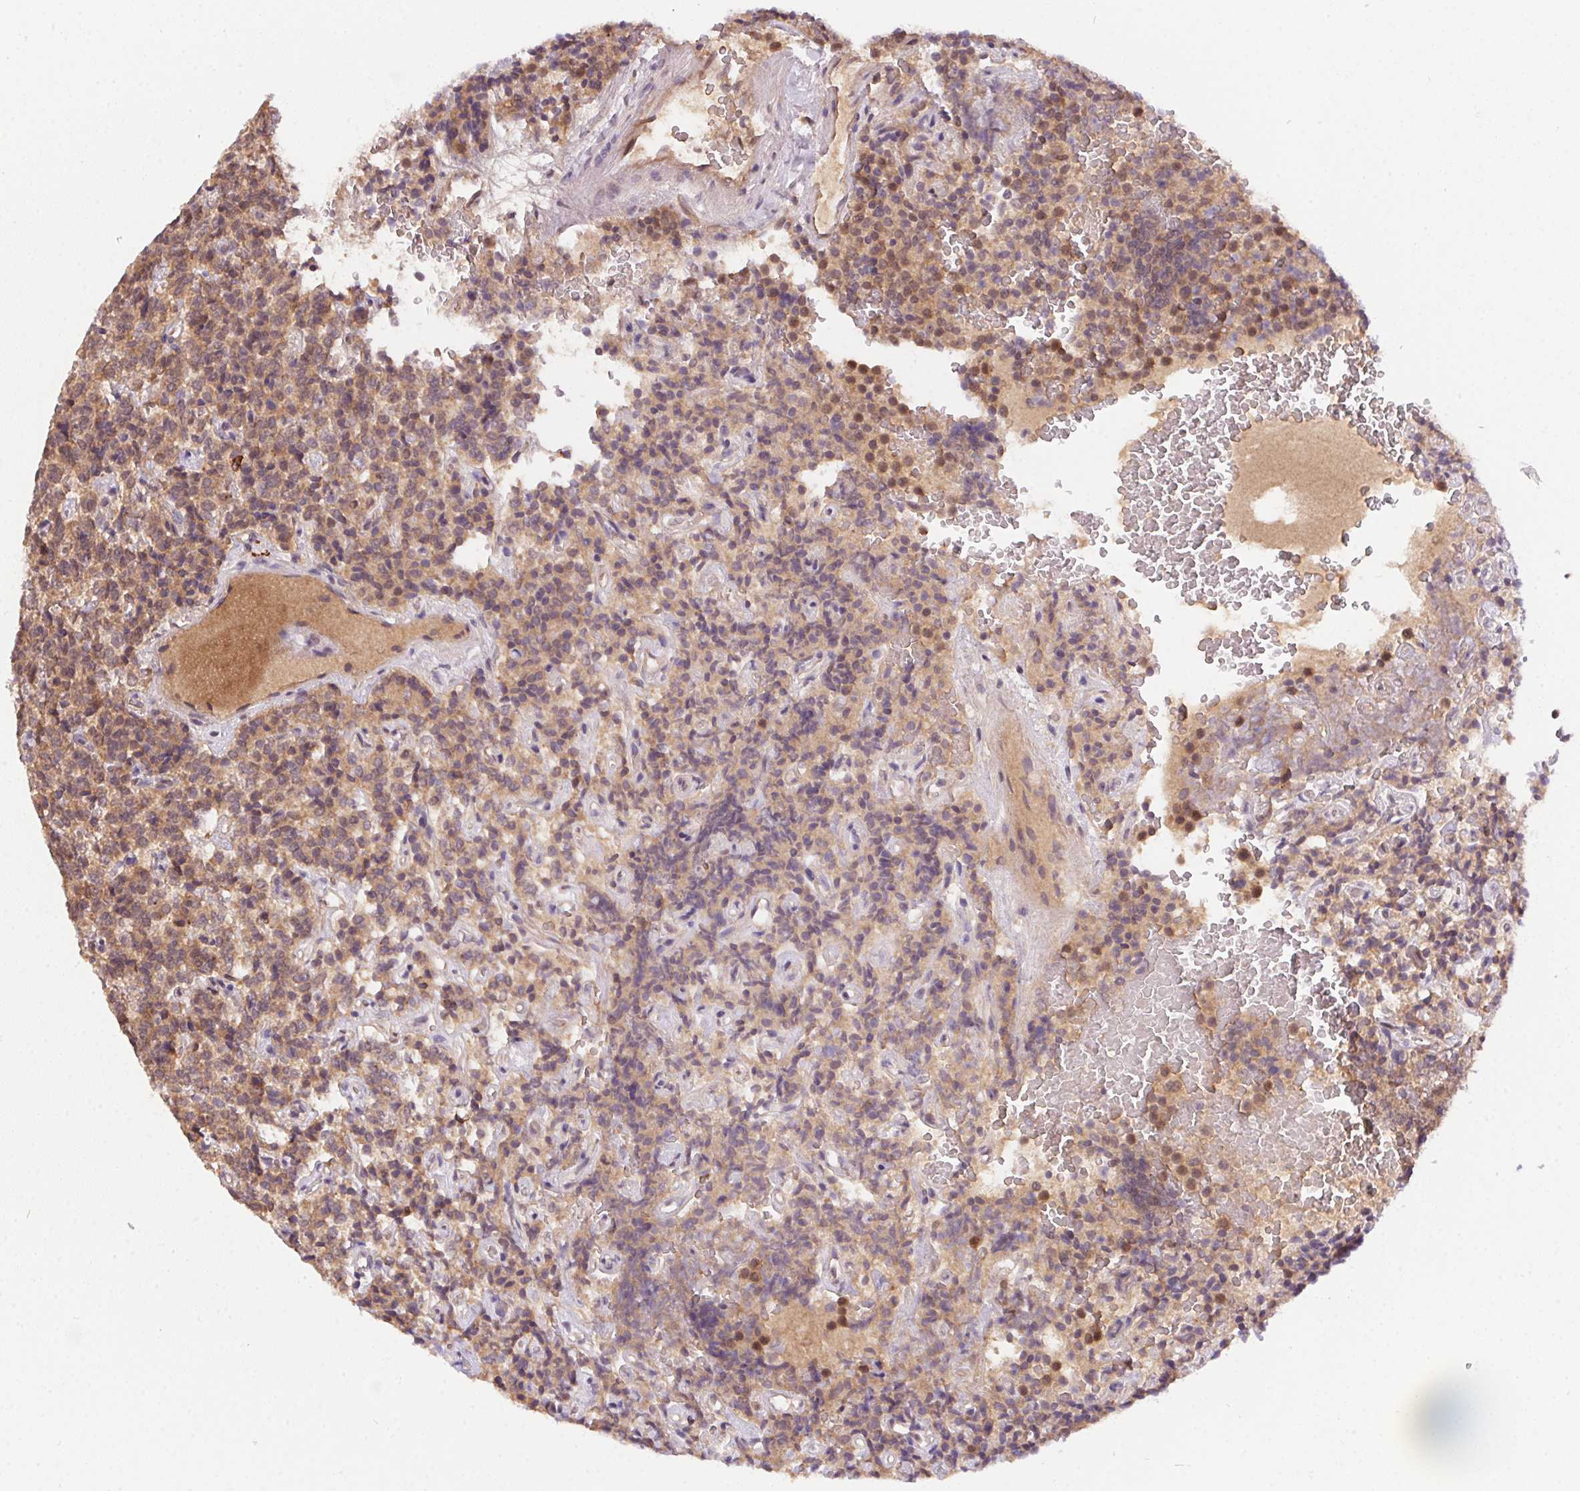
{"staining": {"intensity": "weak", "quantity": ">75%", "location": "cytoplasmic/membranous,nuclear"}, "tissue": "carcinoid", "cell_type": "Tumor cells", "image_type": "cancer", "snomed": [{"axis": "morphology", "description": "Carcinoid, malignant, NOS"}, {"axis": "topography", "description": "Pancreas"}], "caption": "Carcinoid stained for a protein shows weak cytoplasmic/membranous and nuclear positivity in tumor cells. (DAB (3,3'-diaminobenzidine) IHC with brightfield microscopy, high magnification).", "gene": "NUDT16", "patient": {"sex": "male", "age": 36}}